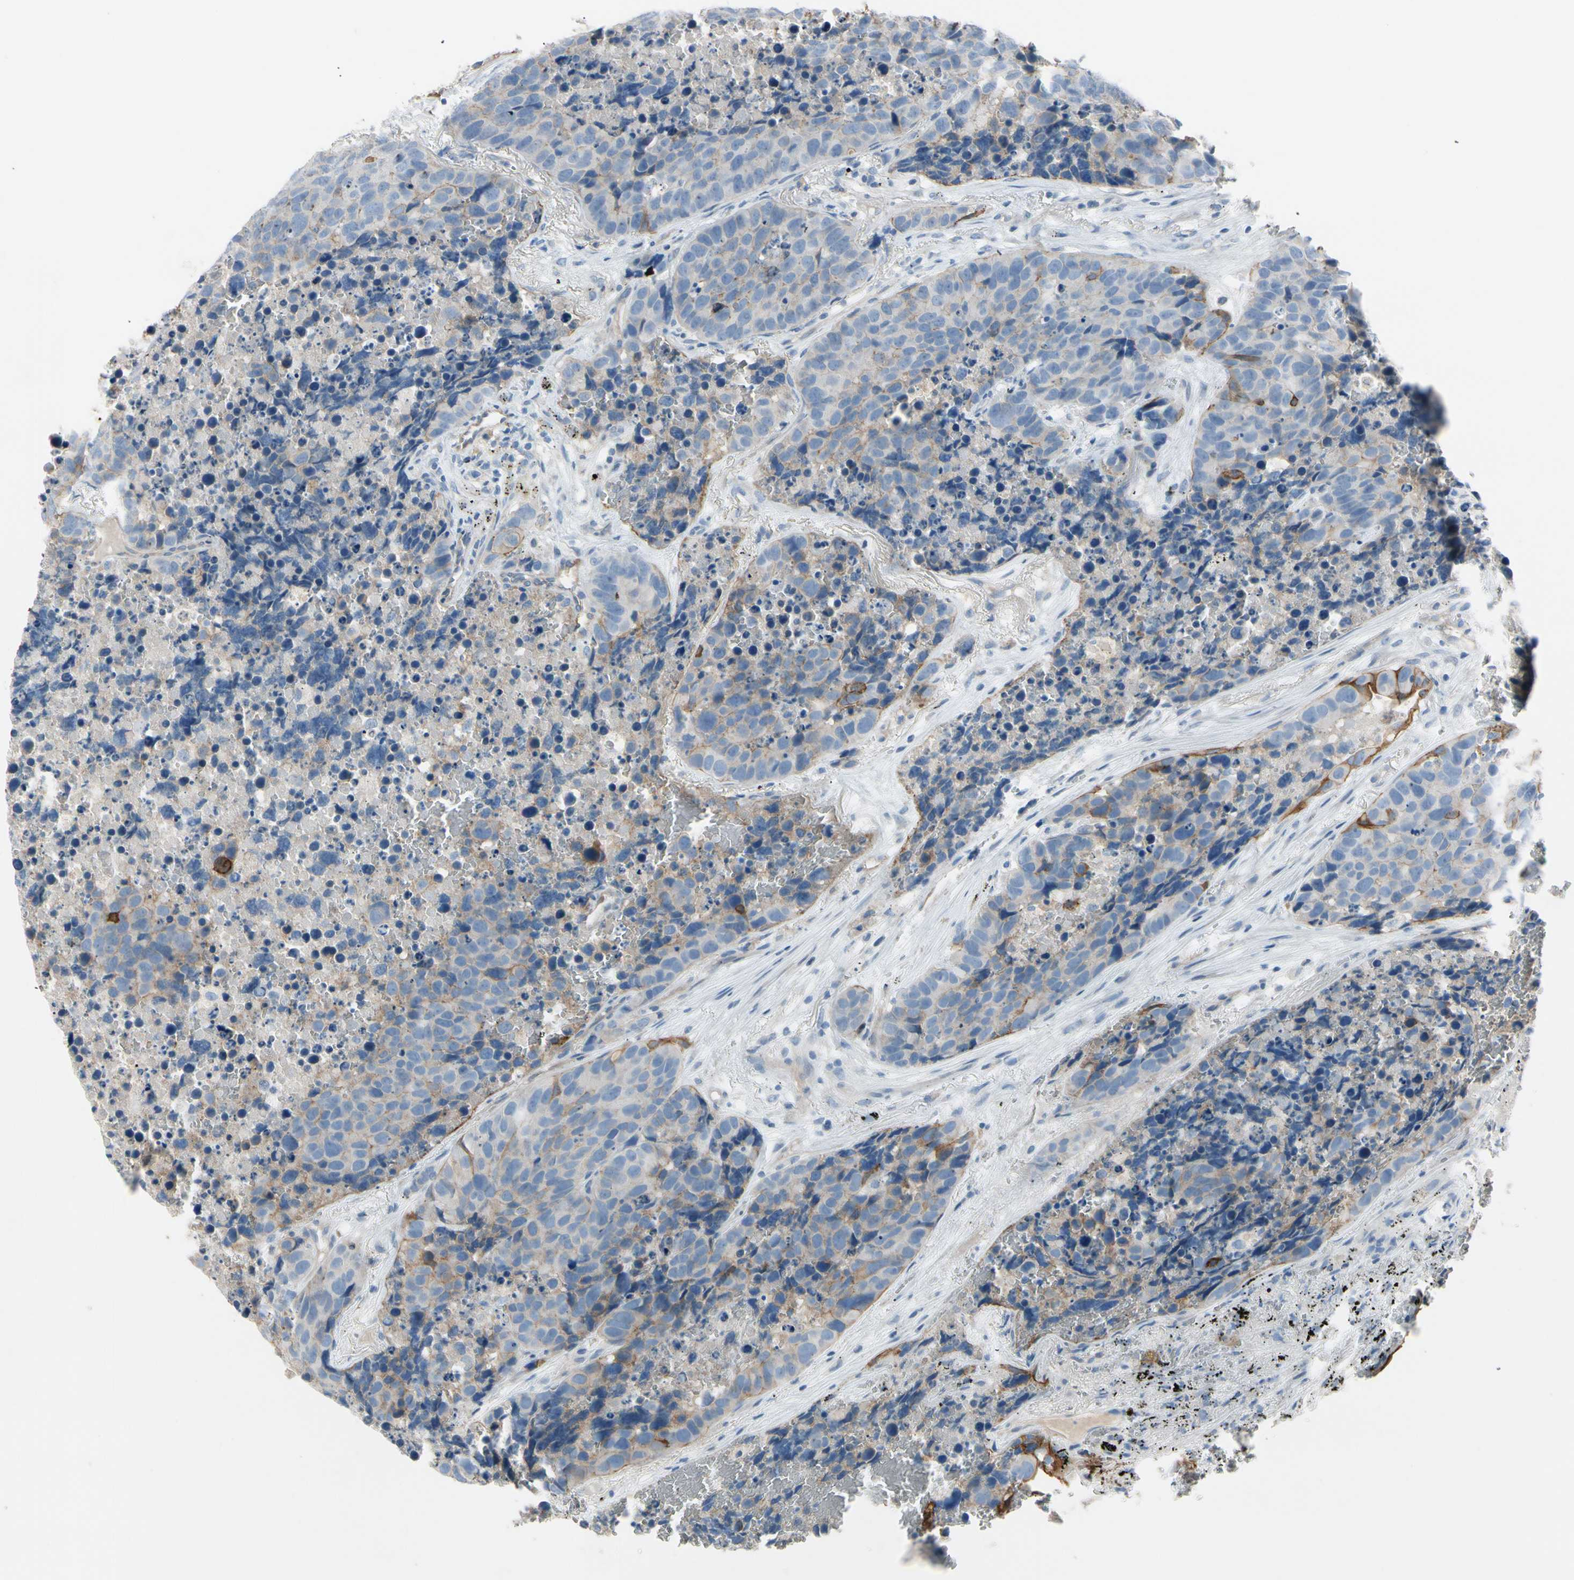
{"staining": {"intensity": "weak", "quantity": "25%-75%", "location": "cytoplasmic/membranous"}, "tissue": "carcinoid", "cell_type": "Tumor cells", "image_type": "cancer", "snomed": [{"axis": "morphology", "description": "Carcinoid, malignant, NOS"}, {"axis": "topography", "description": "Lung"}], "caption": "Immunohistochemical staining of human carcinoid (malignant) exhibits low levels of weak cytoplasmic/membranous expression in approximately 25%-75% of tumor cells.", "gene": "ITGA3", "patient": {"sex": "male", "age": 60}}